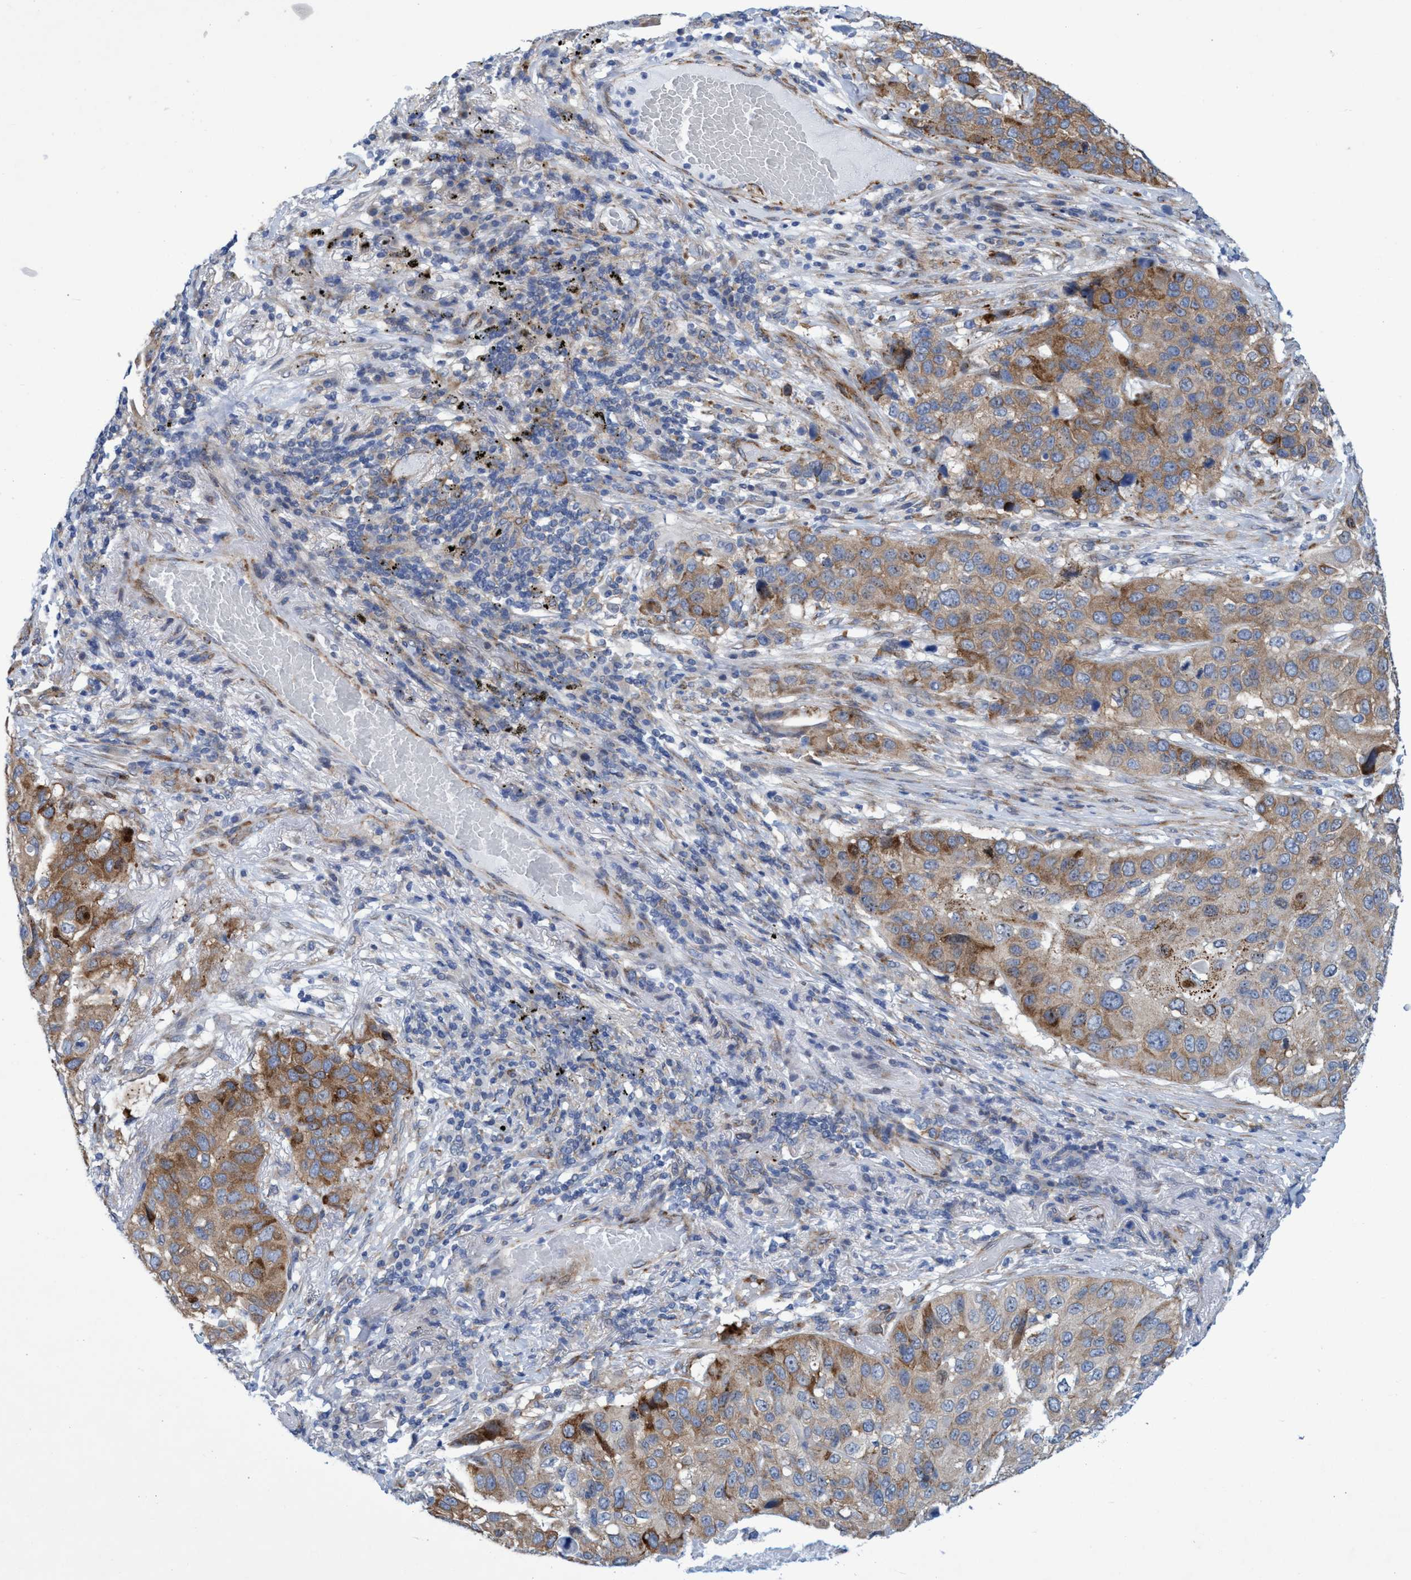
{"staining": {"intensity": "moderate", "quantity": ">75%", "location": "cytoplasmic/membranous"}, "tissue": "lung cancer", "cell_type": "Tumor cells", "image_type": "cancer", "snomed": [{"axis": "morphology", "description": "Squamous cell carcinoma, NOS"}, {"axis": "topography", "description": "Lung"}], "caption": "Human lung cancer stained with a brown dye displays moderate cytoplasmic/membranous positive staining in approximately >75% of tumor cells.", "gene": "R3HCC1", "patient": {"sex": "male", "age": 57}}